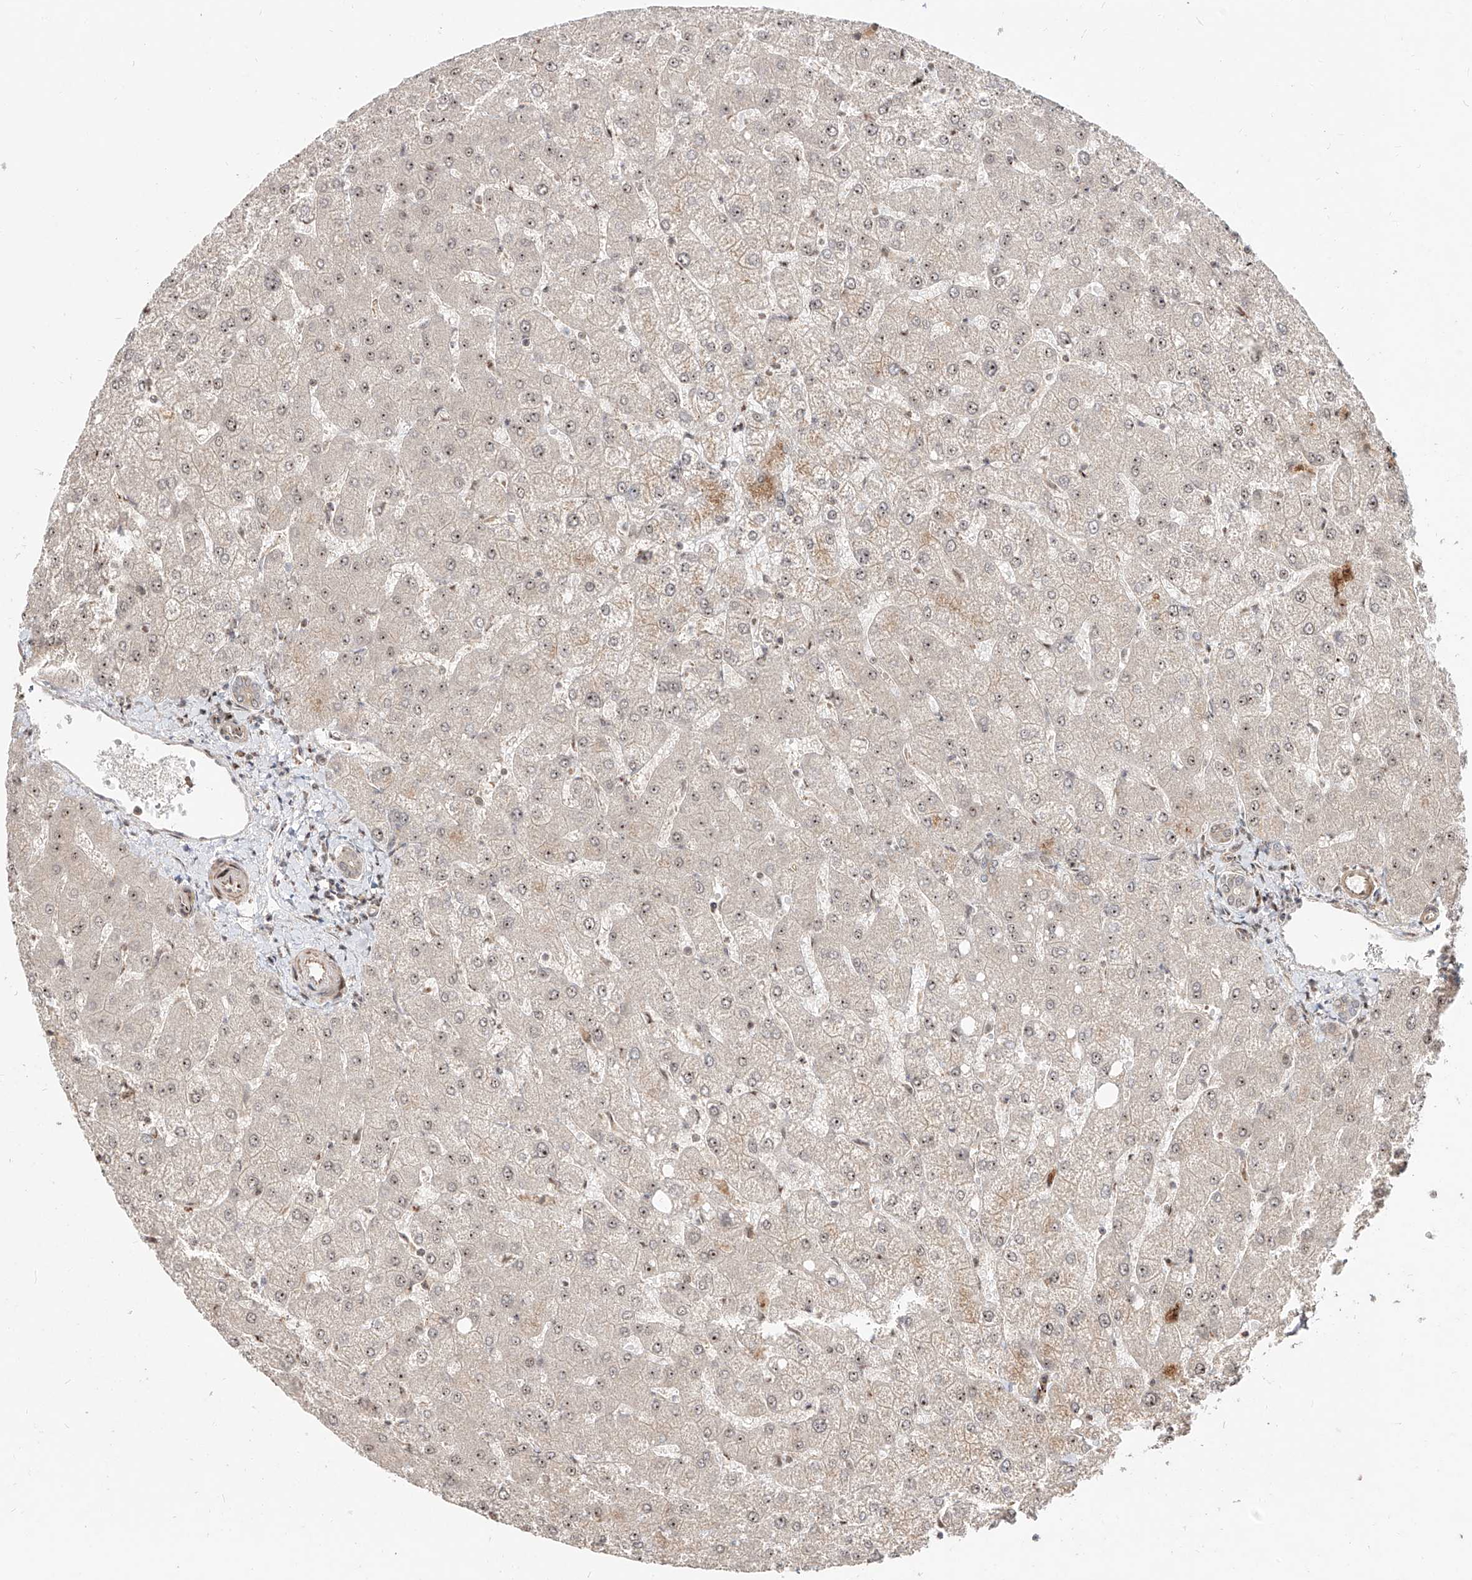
{"staining": {"intensity": "weak", "quantity": "25%-75%", "location": "cytoplasmic/membranous"}, "tissue": "liver", "cell_type": "Cholangiocytes", "image_type": "normal", "snomed": [{"axis": "morphology", "description": "Normal tissue, NOS"}, {"axis": "topography", "description": "Liver"}], "caption": "Protein staining of normal liver shows weak cytoplasmic/membranous staining in approximately 25%-75% of cholangiocytes. (Brightfield microscopy of DAB IHC at high magnification).", "gene": "ZNF710", "patient": {"sex": "female", "age": 54}}